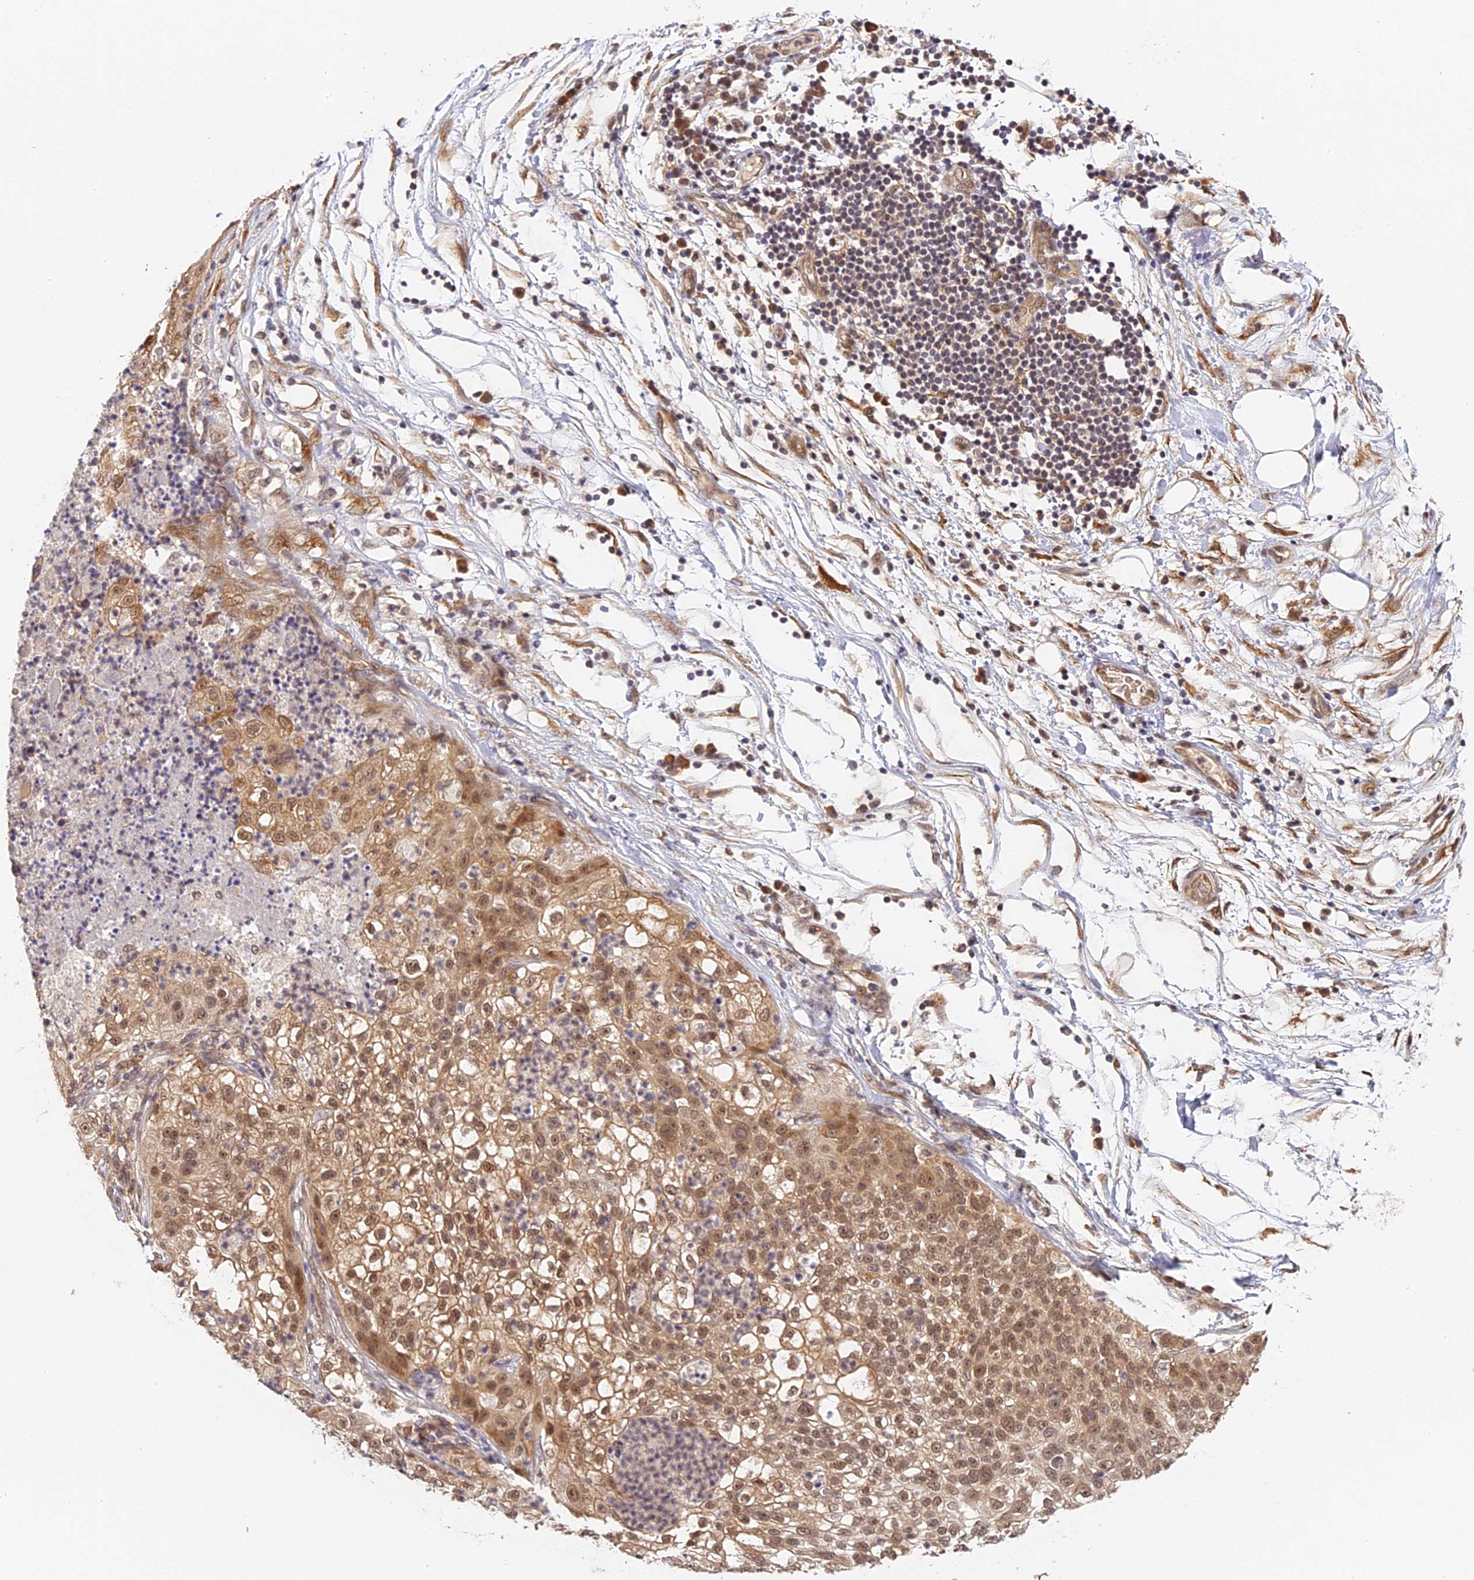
{"staining": {"intensity": "moderate", "quantity": ">75%", "location": "cytoplasmic/membranous,nuclear"}, "tissue": "lung cancer", "cell_type": "Tumor cells", "image_type": "cancer", "snomed": [{"axis": "morphology", "description": "Inflammation, NOS"}, {"axis": "morphology", "description": "Squamous cell carcinoma, NOS"}, {"axis": "topography", "description": "Lymph node"}, {"axis": "topography", "description": "Soft tissue"}, {"axis": "topography", "description": "Lung"}], "caption": "About >75% of tumor cells in lung cancer (squamous cell carcinoma) show moderate cytoplasmic/membranous and nuclear protein positivity as visualized by brown immunohistochemical staining.", "gene": "IMPACT", "patient": {"sex": "male", "age": 66}}